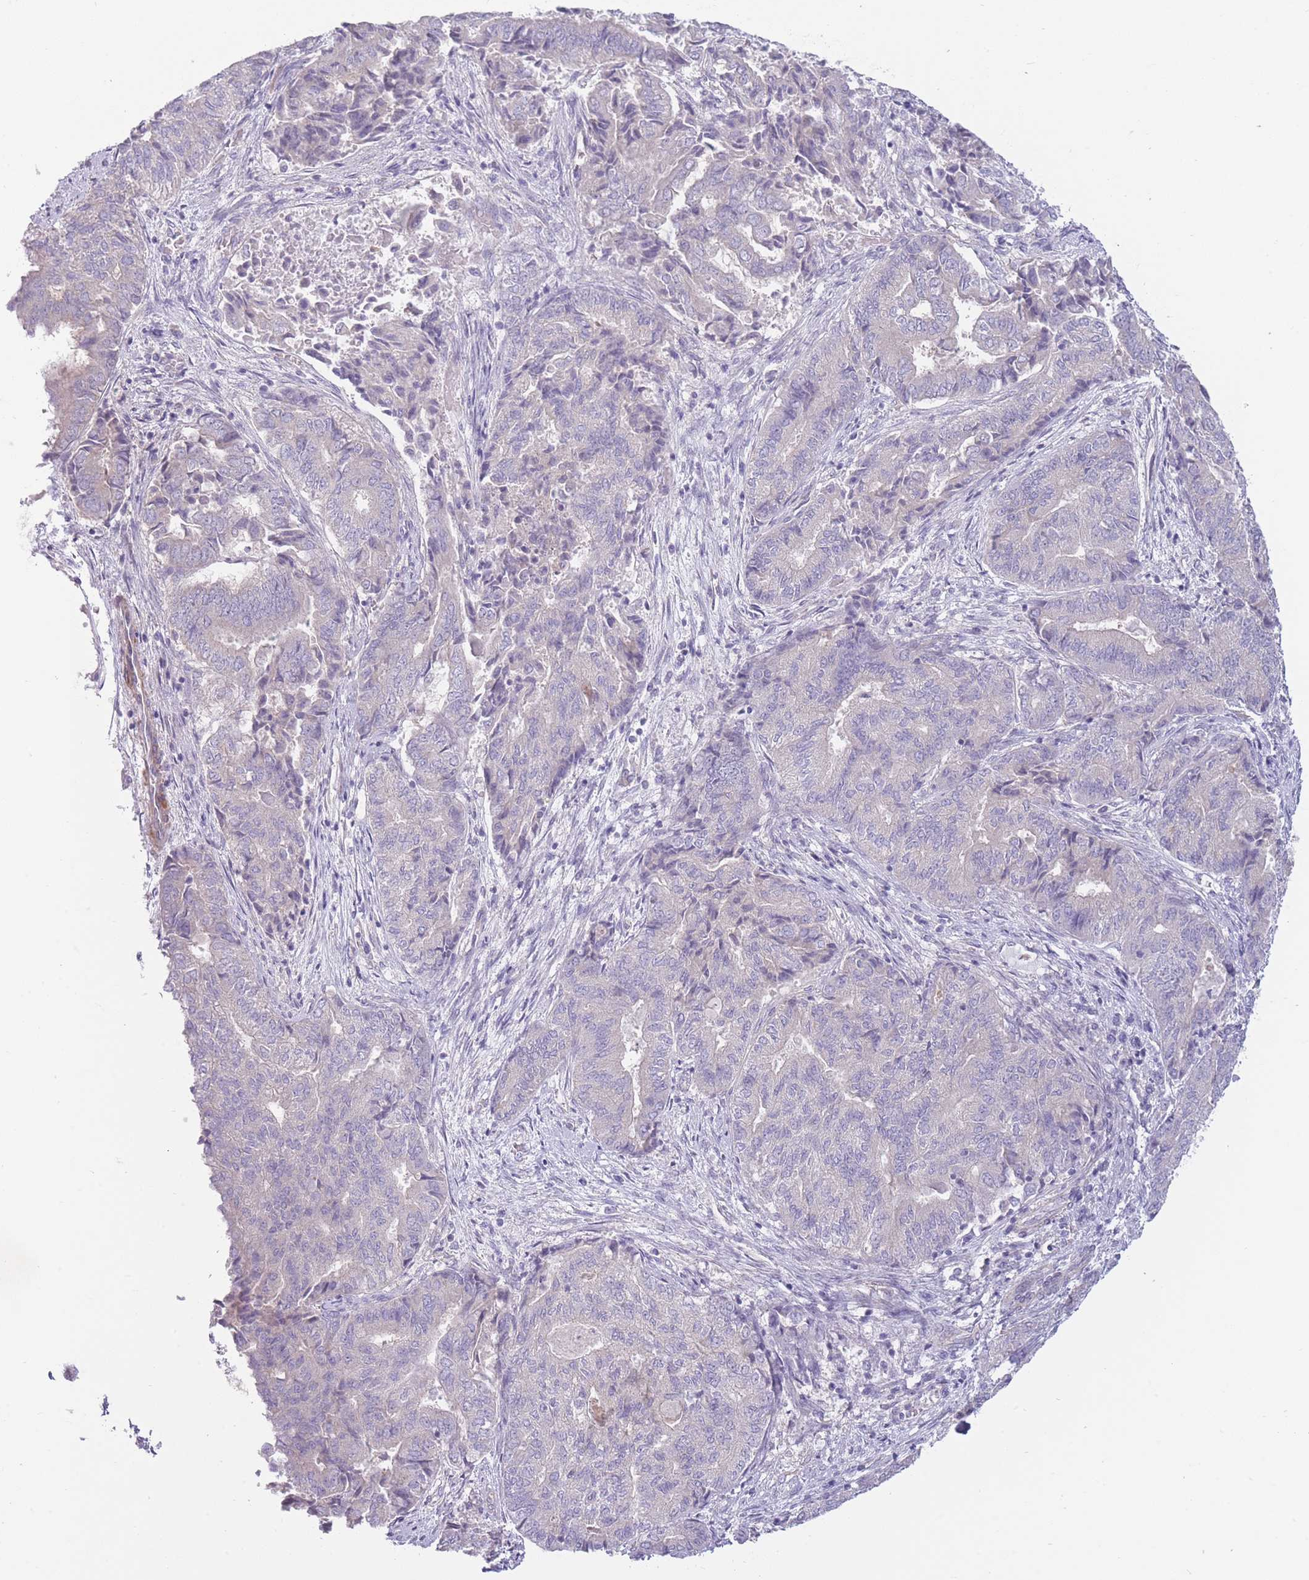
{"staining": {"intensity": "negative", "quantity": "none", "location": "none"}, "tissue": "endometrial cancer", "cell_type": "Tumor cells", "image_type": "cancer", "snomed": [{"axis": "morphology", "description": "Adenocarcinoma, NOS"}, {"axis": "topography", "description": "Endometrium"}], "caption": "IHC photomicrograph of neoplastic tissue: human endometrial cancer stained with DAB demonstrates no significant protein staining in tumor cells.", "gene": "PNPLA5", "patient": {"sex": "female", "age": 80}}